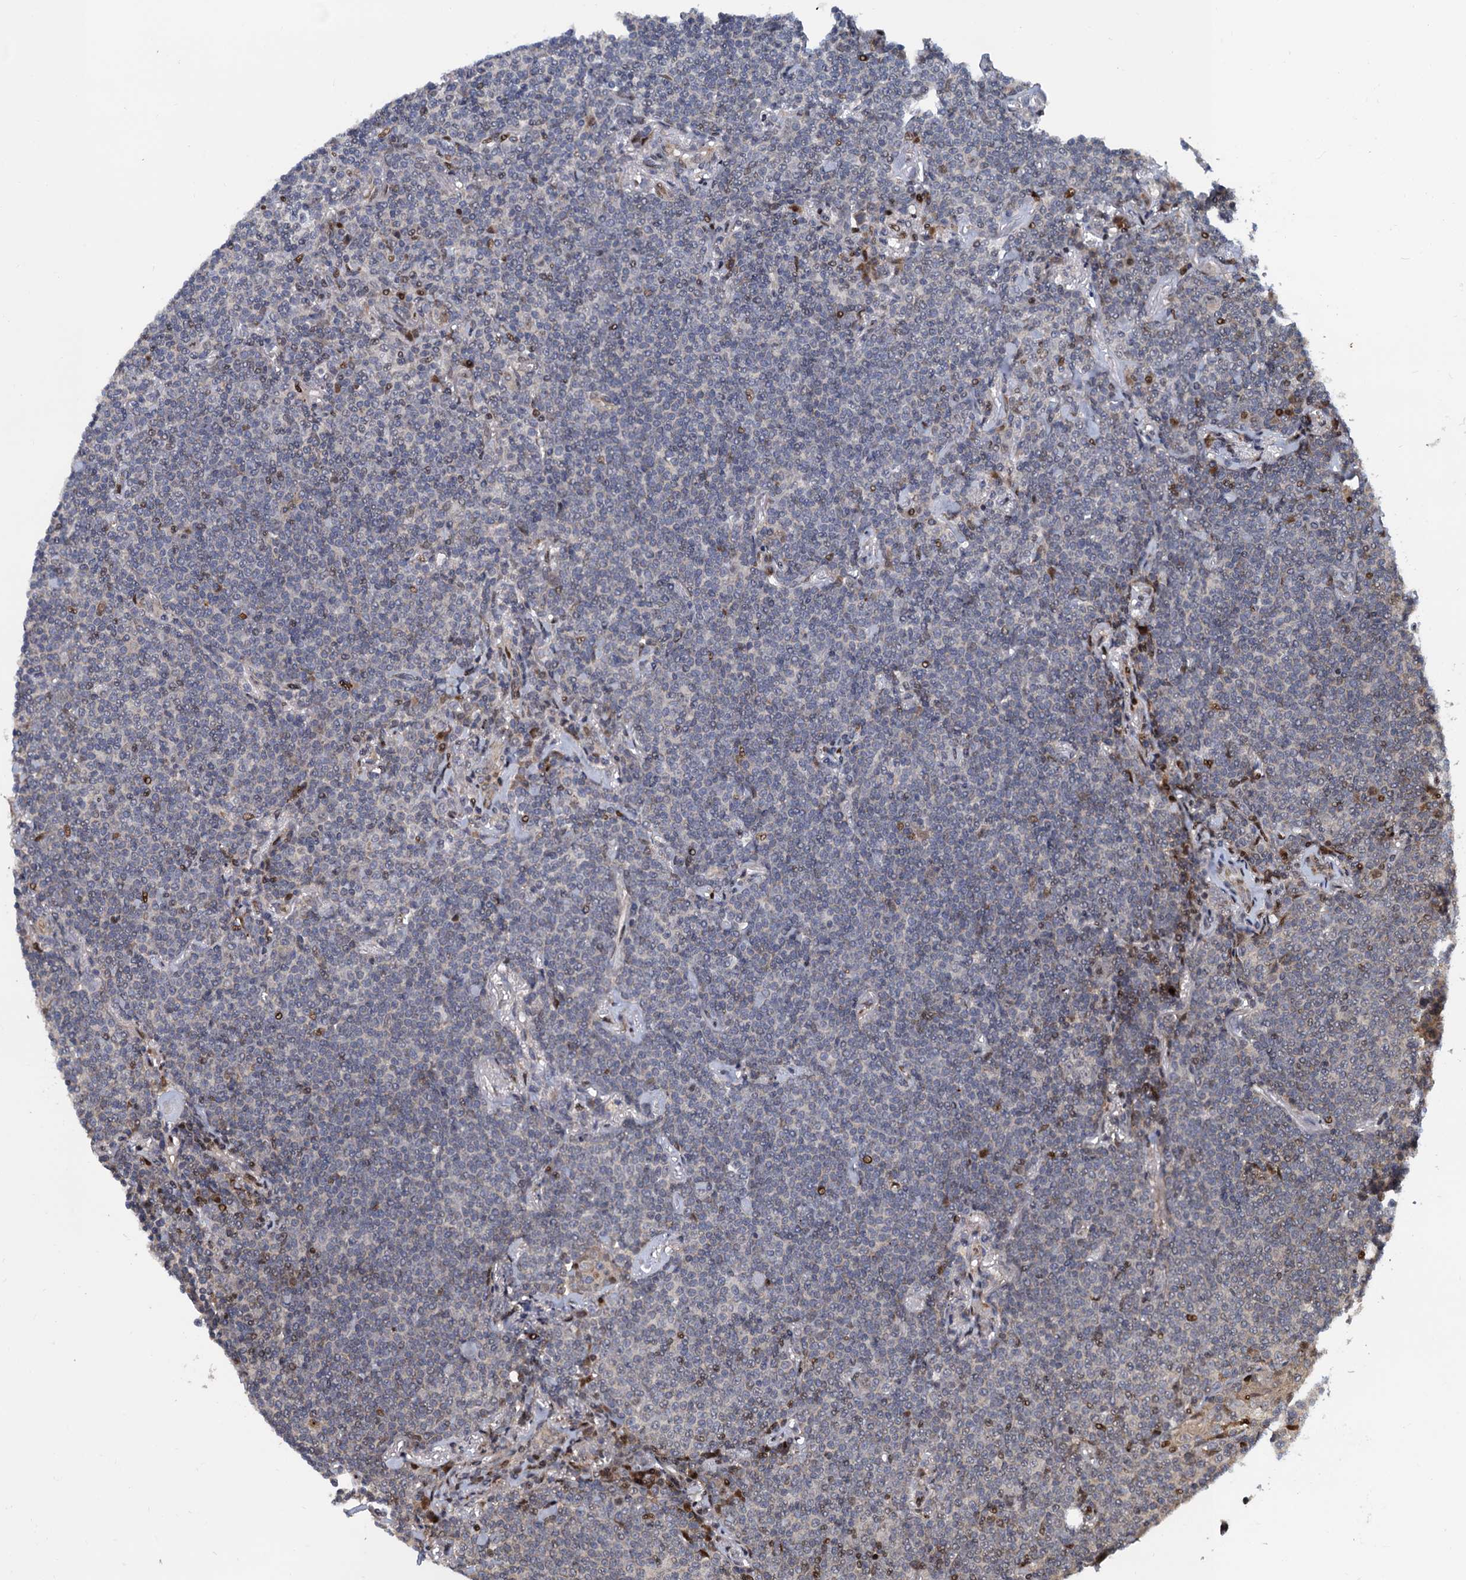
{"staining": {"intensity": "negative", "quantity": "none", "location": "none"}, "tissue": "lymphoma", "cell_type": "Tumor cells", "image_type": "cancer", "snomed": [{"axis": "morphology", "description": "Malignant lymphoma, non-Hodgkin's type, Low grade"}, {"axis": "topography", "description": "Lung"}], "caption": "An image of human low-grade malignant lymphoma, non-Hodgkin's type is negative for staining in tumor cells.", "gene": "ATOSA", "patient": {"sex": "female", "age": 71}}